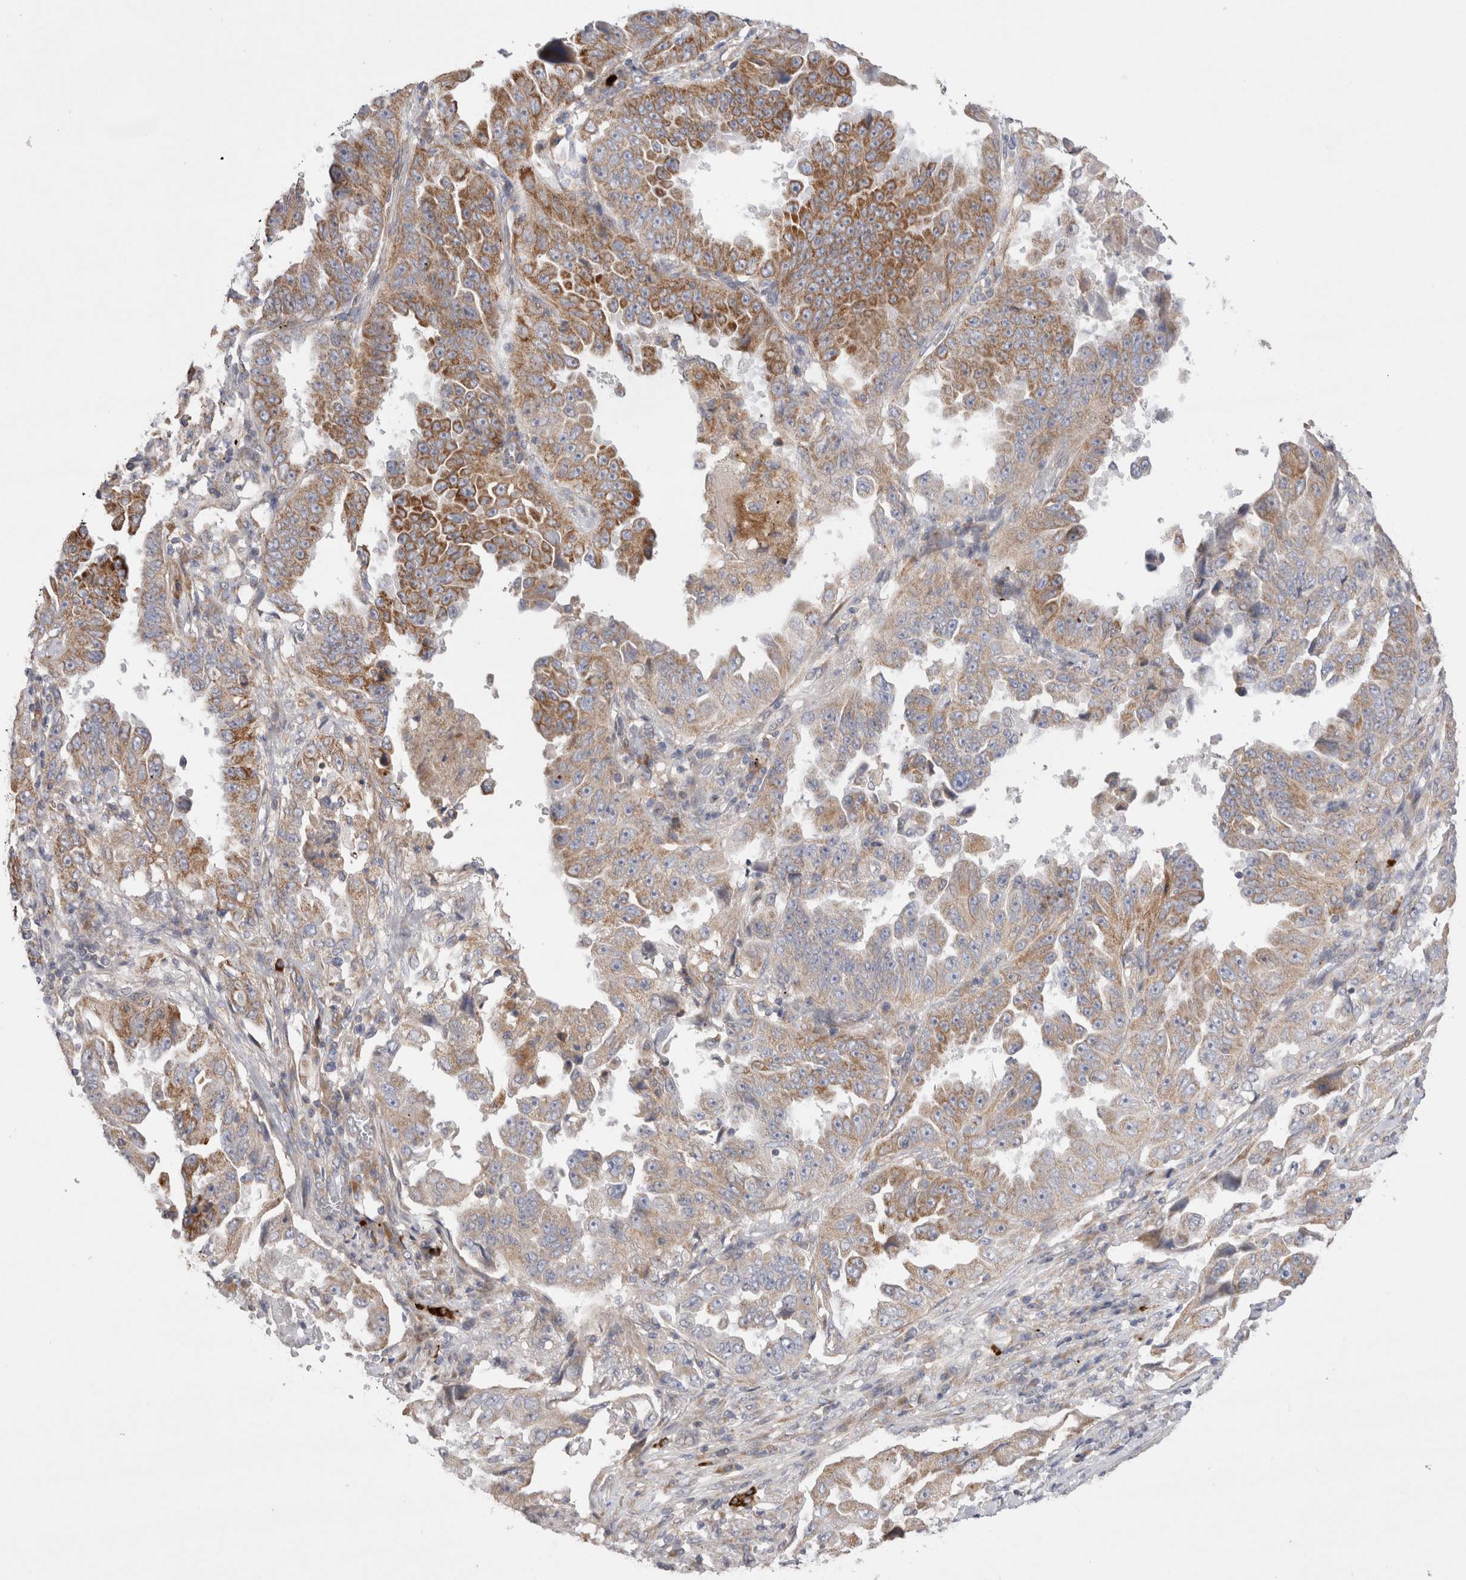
{"staining": {"intensity": "moderate", "quantity": "25%-75%", "location": "cytoplasmic/membranous"}, "tissue": "lung cancer", "cell_type": "Tumor cells", "image_type": "cancer", "snomed": [{"axis": "morphology", "description": "Adenocarcinoma, NOS"}, {"axis": "topography", "description": "Lung"}], "caption": "Approximately 25%-75% of tumor cells in human adenocarcinoma (lung) reveal moderate cytoplasmic/membranous protein staining as visualized by brown immunohistochemical staining.", "gene": "TBC1D16", "patient": {"sex": "female", "age": 51}}